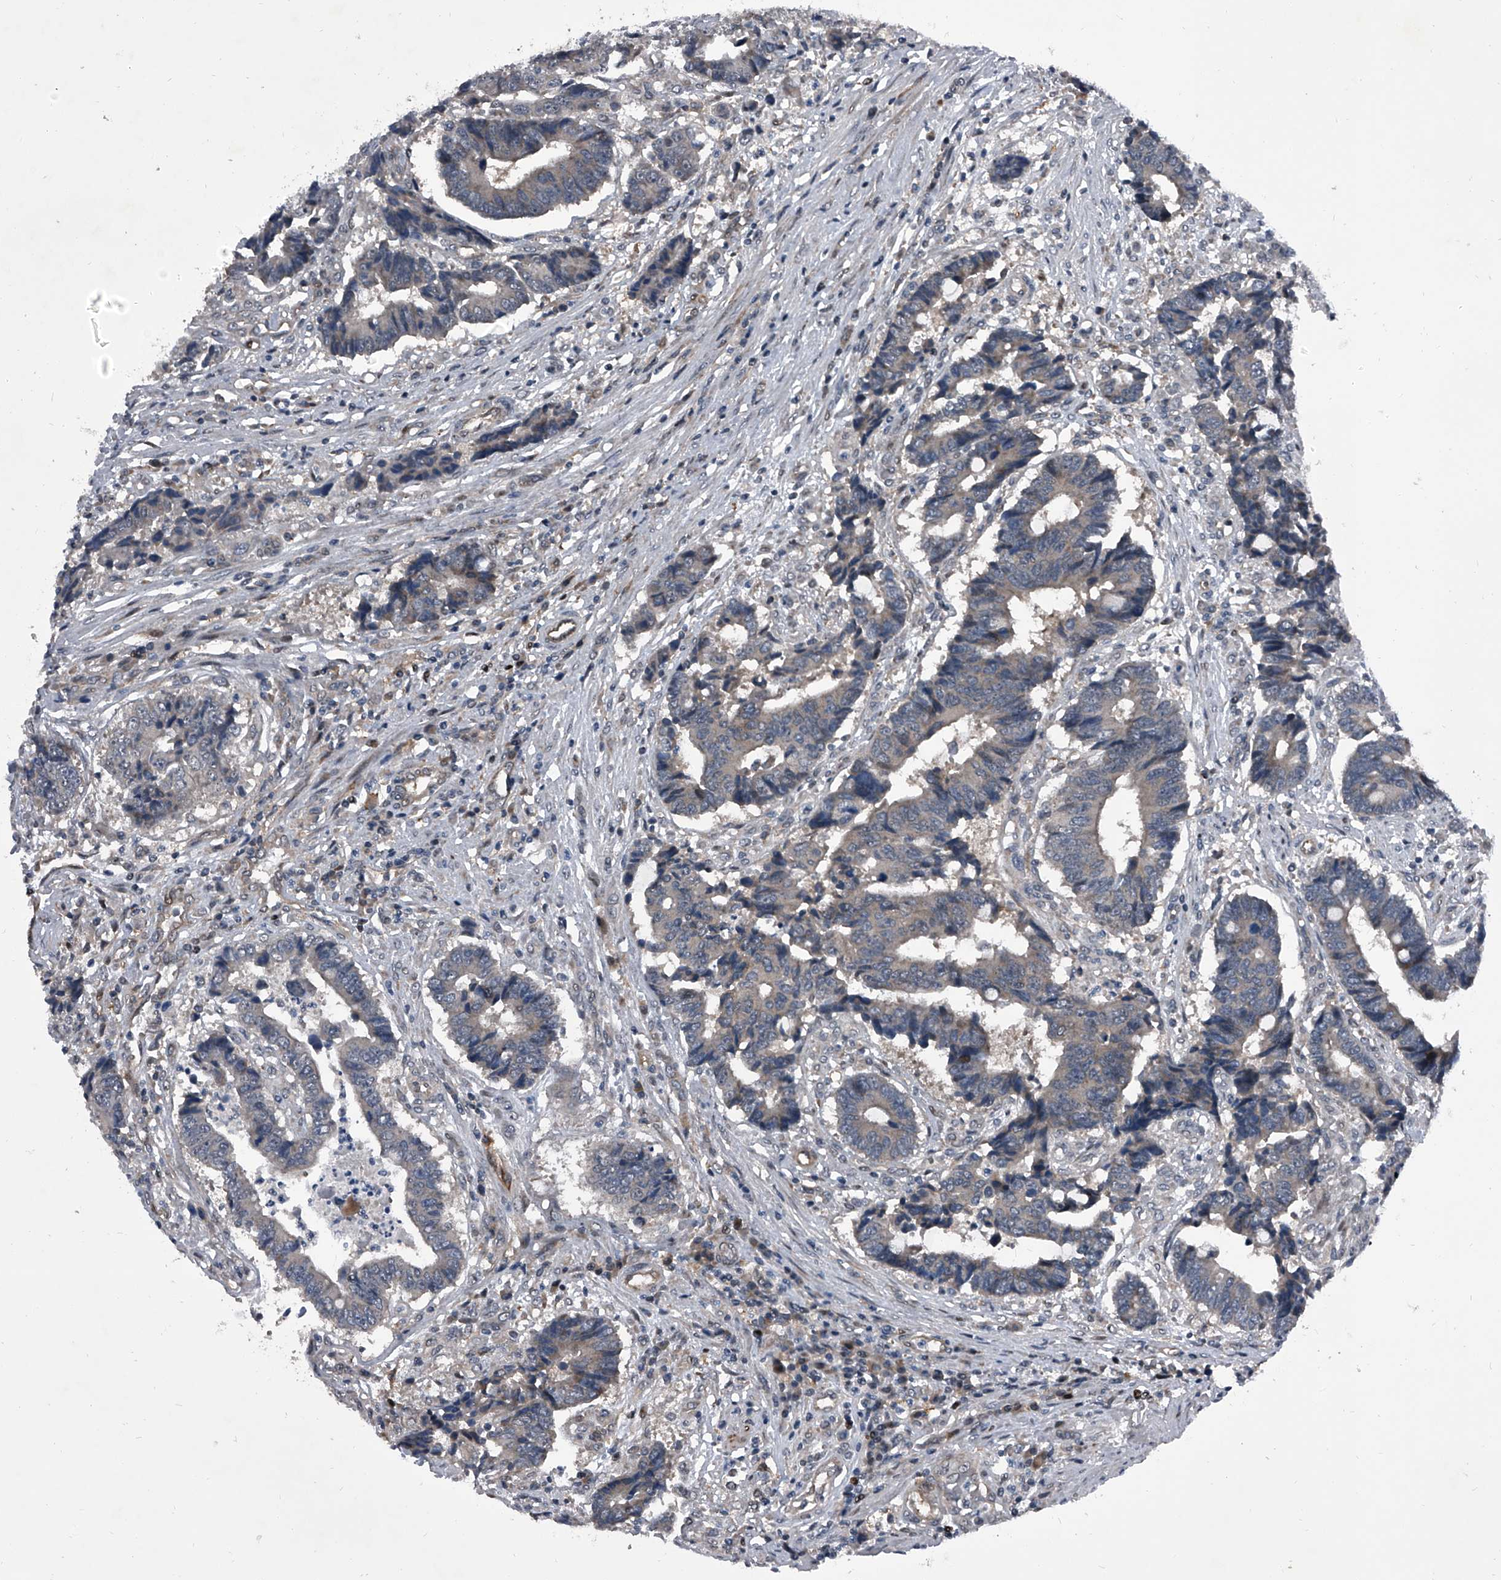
{"staining": {"intensity": "weak", "quantity": "<25%", "location": "cytoplasmic/membranous"}, "tissue": "colorectal cancer", "cell_type": "Tumor cells", "image_type": "cancer", "snomed": [{"axis": "morphology", "description": "Adenocarcinoma, NOS"}, {"axis": "topography", "description": "Rectum"}], "caption": "Tumor cells are negative for protein expression in human colorectal cancer.", "gene": "ELK4", "patient": {"sex": "male", "age": 84}}